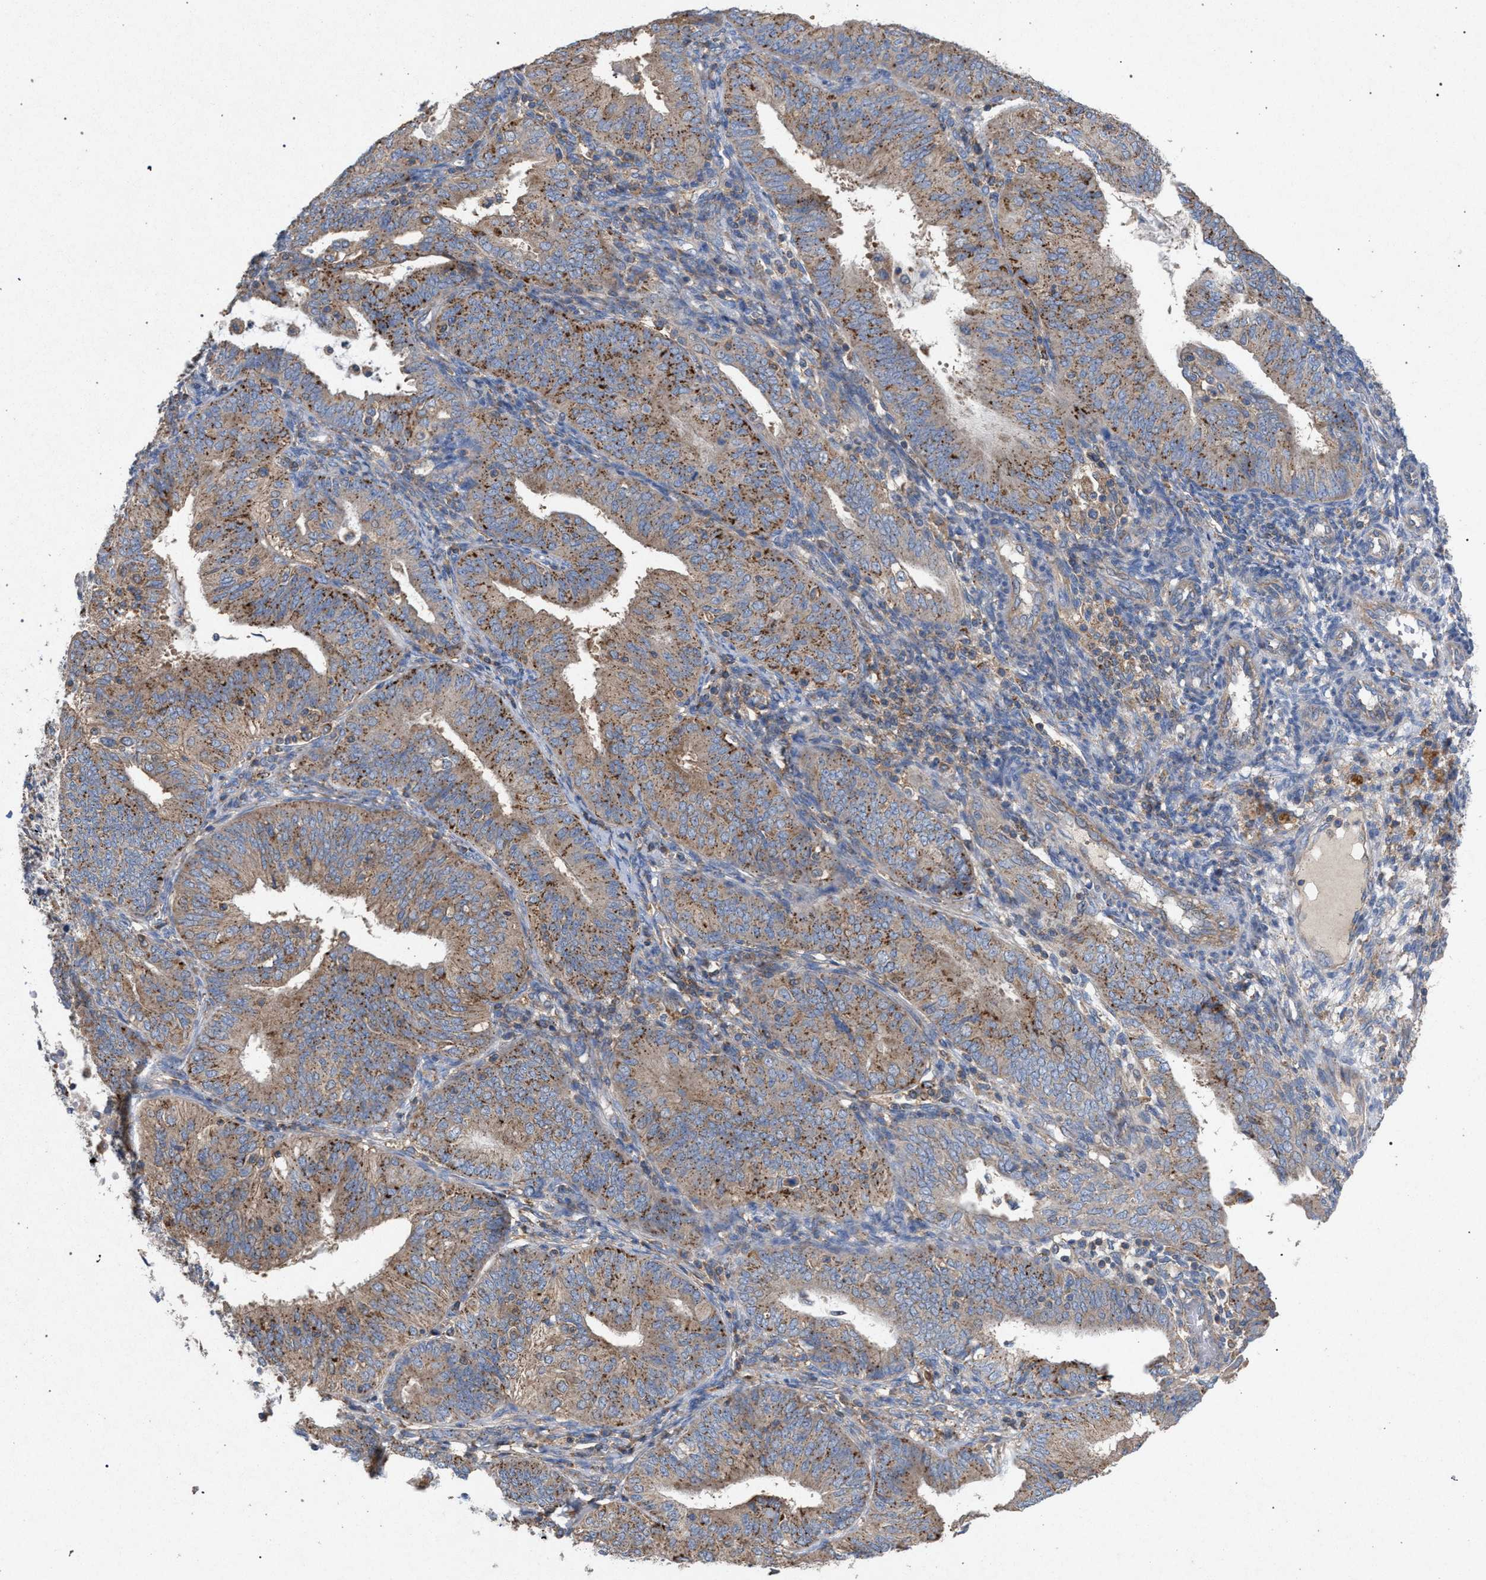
{"staining": {"intensity": "moderate", "quantity": ">75%", "location": "cytoplasmic/membranous"}, "tissue": "endometrial cancer", "cell_type": "Tumor cells", "image_type": "cancer", "snomed": [{"axis": "morphology", "description": "Adenocarcinoma, NOS"}, {"axis": "topography", "description": "Endometrium"}], "caption": "An IHC micrograph of tumor tissue is shown. Protein staining in brown highlights moderate cytoplasmic/membranous positivity in adenocarcinoma (endometrial) within tumor cells.", "gene": "VPS13A", "patient": {"sex": "female", "age": 58}}